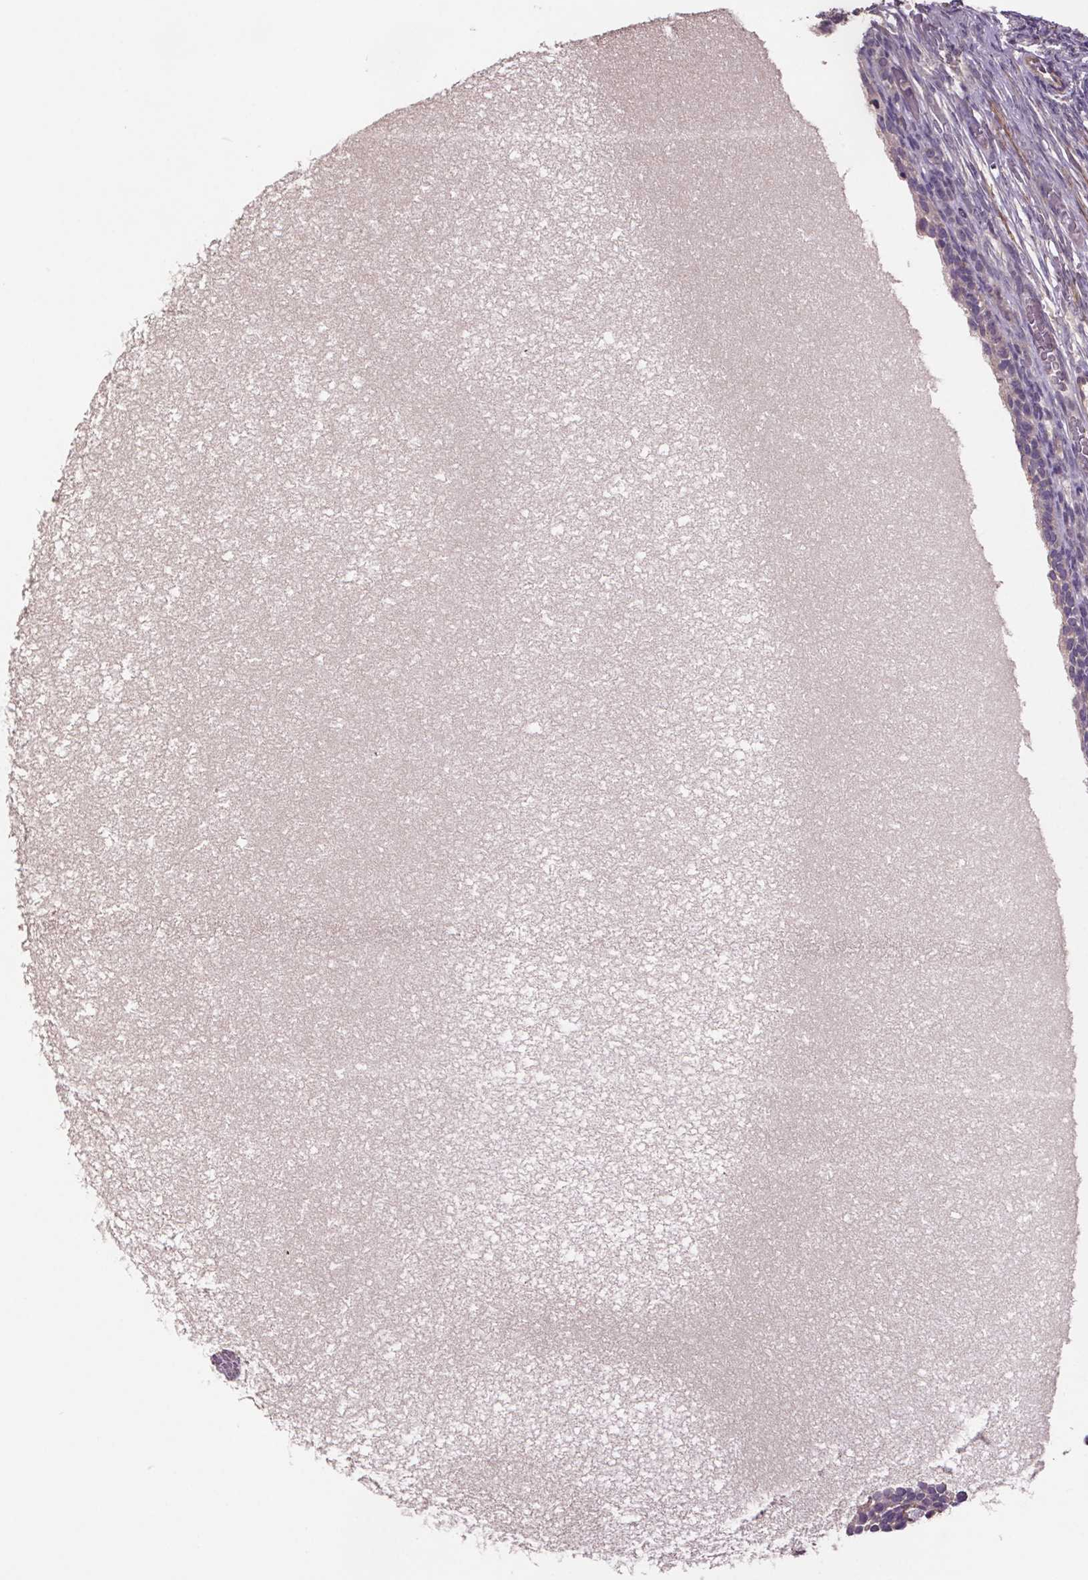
{"staining": {"intensity": "negative", "quantity": "none", "location": "none"}, "tissue": "ovary", "cell_type": "Ovarian stroma cells", "image_type": "normal", "snomed": [{"axis": "morphology", "description": "Normal tissue, NOS"}, {"axis": "topography", "description": "Ovary"}], "caption": "Immunohistochemistry (IHC) micrograph of unremarkable ovary: ovary stained with DAB (3,3'-diaminobenzidine) demonstrates no significant protein expression in ovarian stroma cells.", "gene": "CLN3", "patient": {"sex": "female", "age": 34}}